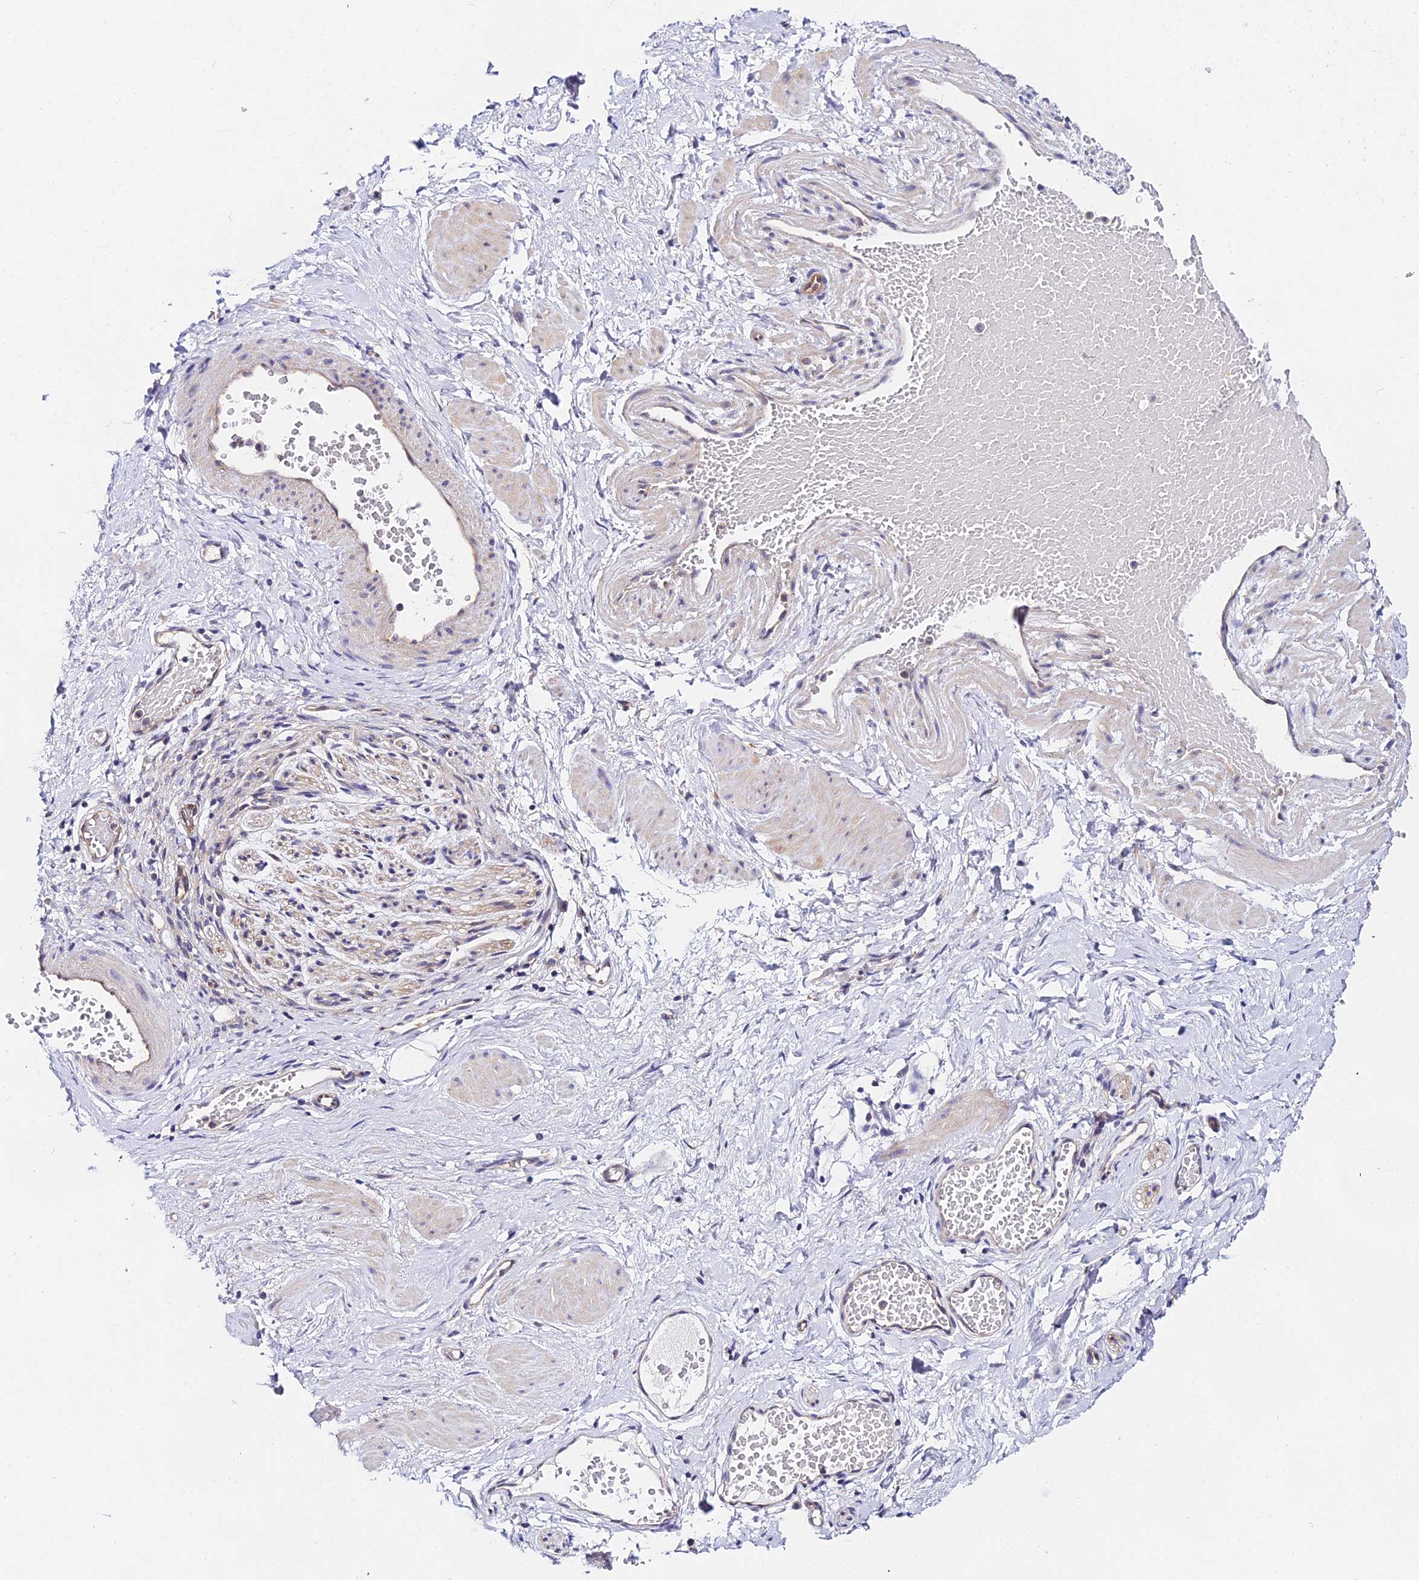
{"staining": {"intensity": "negative", "quantity": "none", "location": "none"}, "tissue": "adipose tissue", "cell_type": "Adipocytes", "image_type": "normal", "snomed": [{"axis": "morphology", "description": "Normal tissue, NOS"}, {"axis": "topography", "description": "Soft tissue"}, {"axis": "topography", "description": "Vascular tissue"}], "caption": "Unremarkable adipose tissue was stained to show a protein in brown. There is no significant expression in adipocytes. (DAB (3,3'-diaminobenzidine) immunohistochemistry, high magnification).", "gene": "PPP2R2A", "patient": {"sex": "female", "age": 35}}